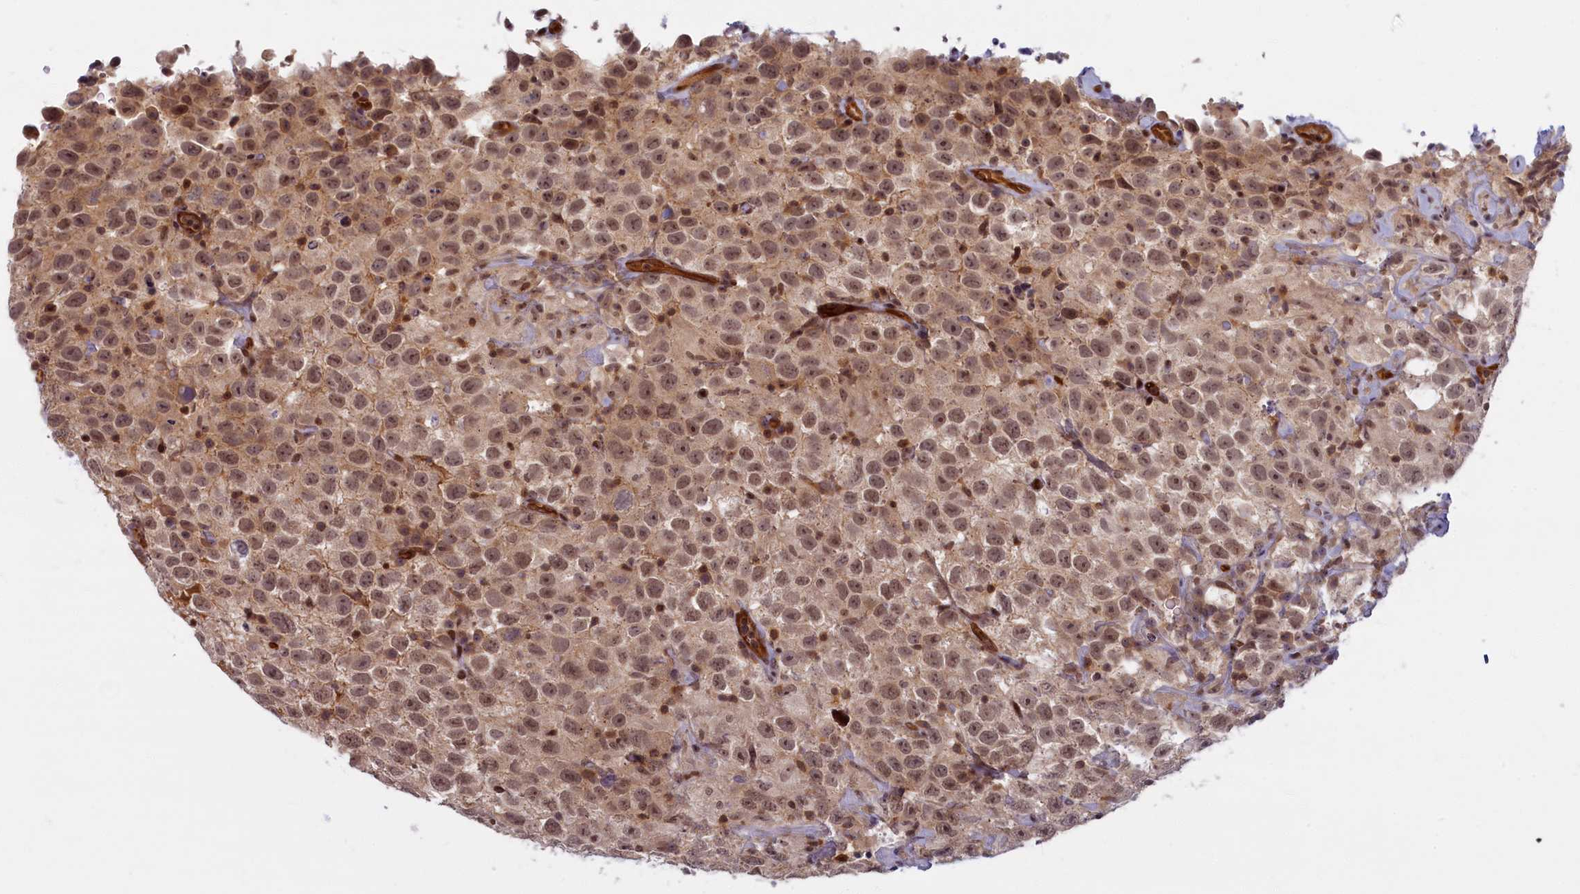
{"staining": {"intensity": "moderate", "quantity": ">75%", "location": "nuclear"}, "tissue": "testis cancer", "cell_type": "Tumor cells", "image_type": "cancer", "snomed": [{"axis": "morphology", "description": "Seminoma, NOS"}, {"axis": "topography", "description": "Testis"}], "caption": "Immunohistochemical staining of testis cancer reveals medium levels of moderate nuclear positivity in approximately >75% of tumor cells.", "gene": "SNRK", "patient": {"sex": "male", "age": 41}}